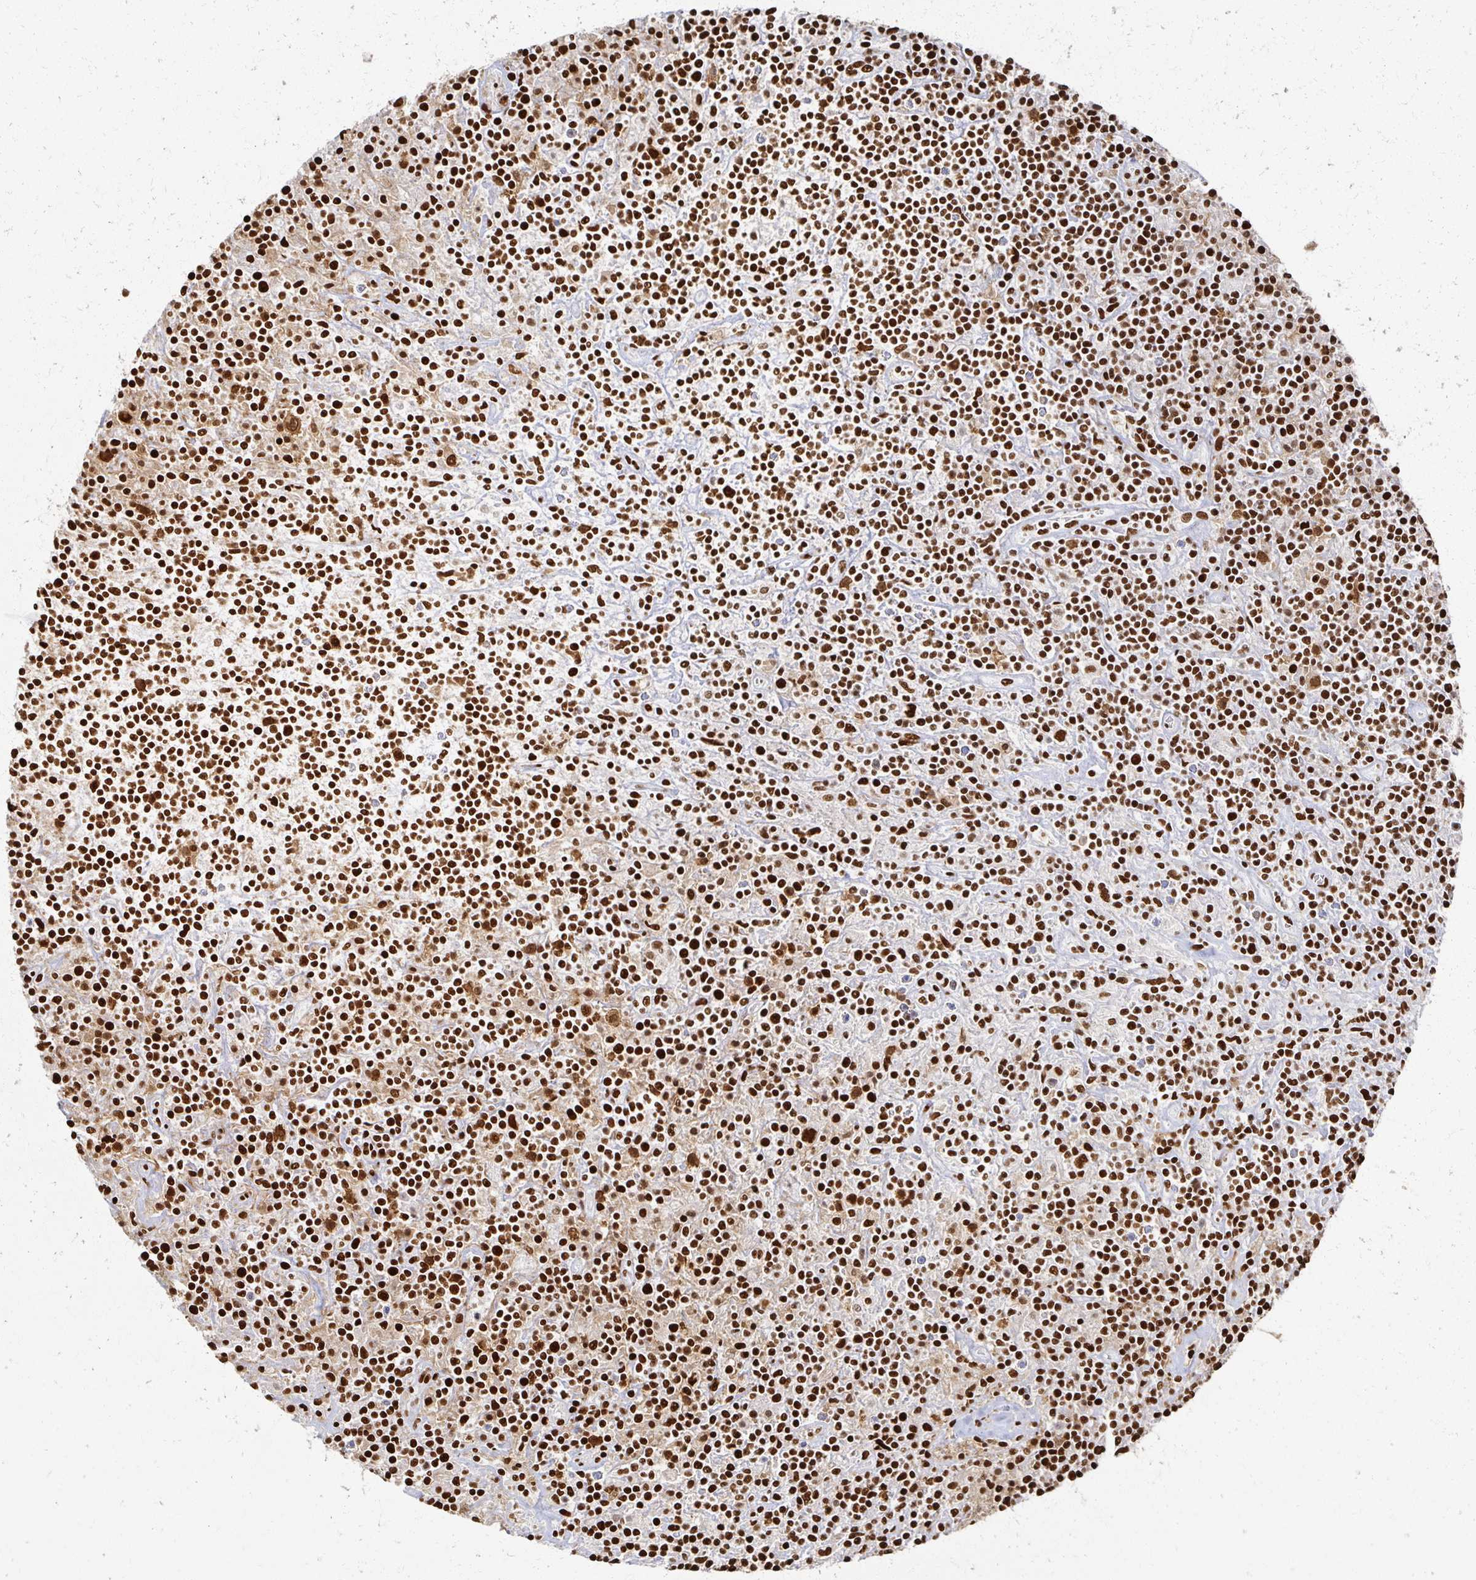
{"staining": {"intensity": "strong", "quantity": ">75%", "location": "nuclear"}, "tissue": "lymphoma", "cell_type": "Tumor cells", "image_type": "cancer", "snomed": [{"axis": "morphology", "description": "Hodgkin's disease, NOS"}, {"axis": "topography", "description": "Lymph node"}], "caption": "High-power microscopy captured an immunohistochemistry (IHC) photomicrograph of lymphoma, revealing strong nuclear positivity in about >75% of tumor cells. The protein is stained brown, and the nuclei are stained in blue (DAB (3,3'-diaminobenzidine) IHC with brightfield microscopy, high magnification).", "gene": "RBBP7", "patient": {"sex": "male", "age": 70}}